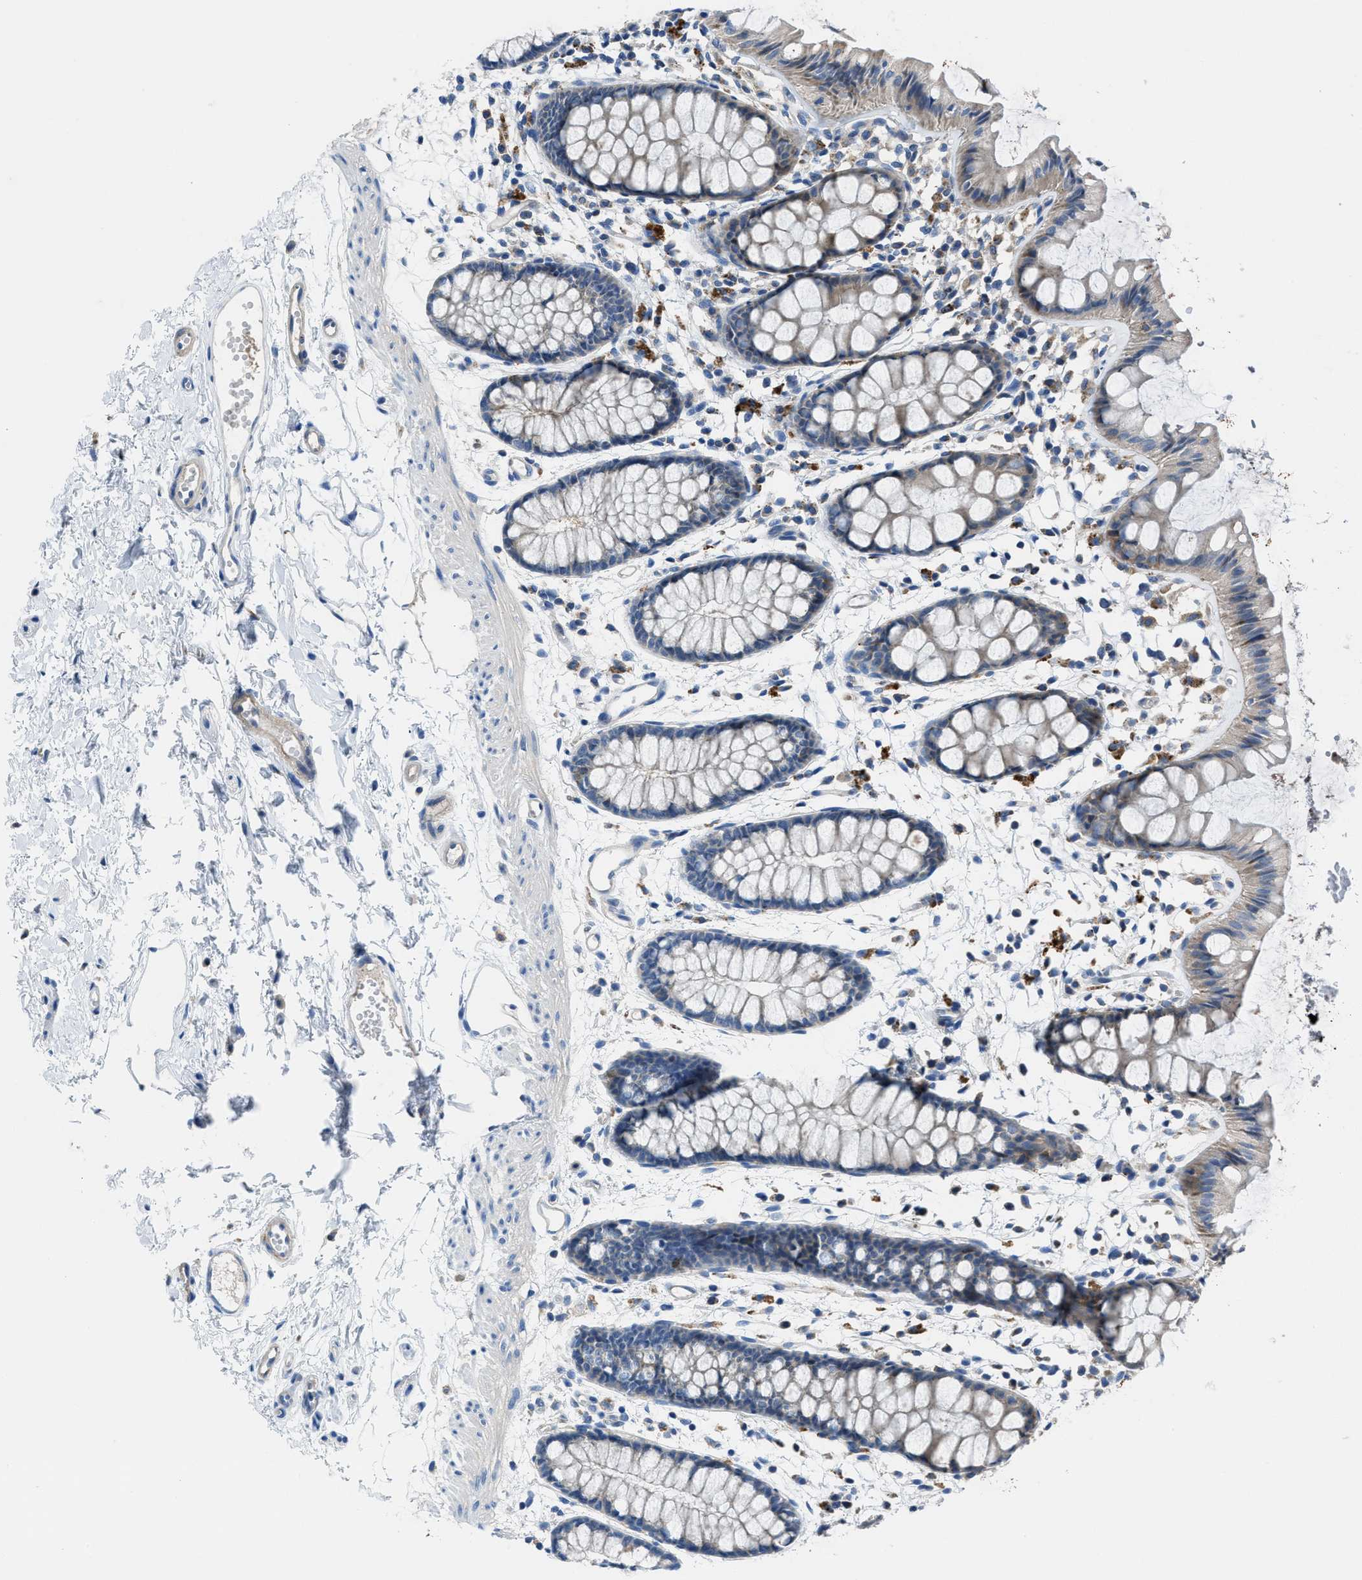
{"staining": {"intensity": "moderate", "quantity": "25%-75%", "location": "cytoplasmic/membranous"}, "tissue": "rectum", "cell_type": "Glandular cells", "image_type": "normal", "snomed": [{"axis": "morphology", "description": "Normal tissue, NOS"}, {"axis": "topography", "description": "Rectum"}], "caption": "A brown stain shows moderate cytoplasmic/membranous expression of a protein in glandular cells of unremarkable rectum. The protein is shown in brown color, while the nuclei are stained blue.", "gene": "MAP3K20", "patient": {"sex": "female", "age": 66}}